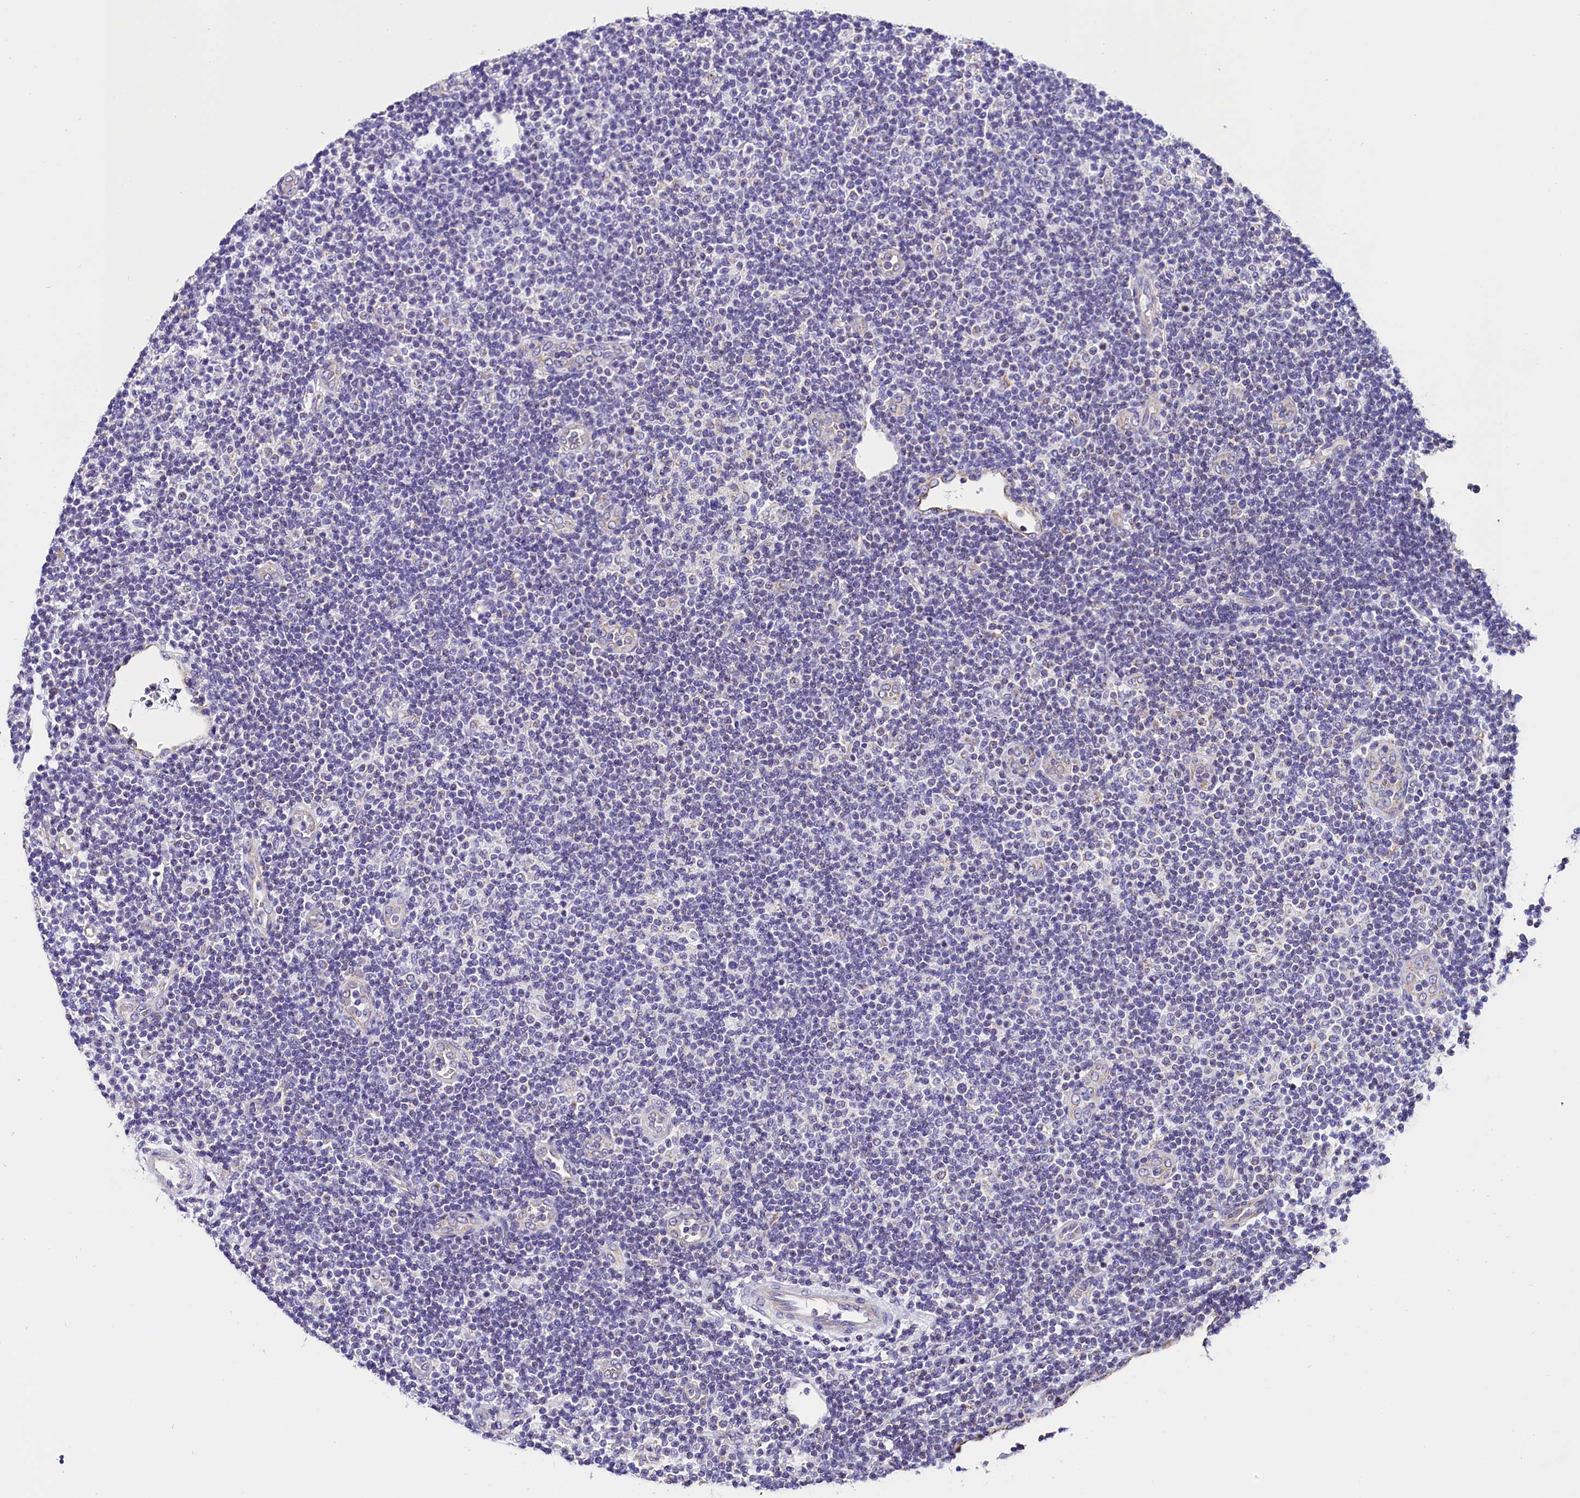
{"staining": {"intensity": "negative", "quantity": "none", "location": "none"}, "tissue": "lymphoma", "cell_type": "Tumor cells", "image_type": "cancer", "snomed": [{"axis": "morphology", "description": "Malignant lymphoma, non-Hodgkin's type, Low grade"}, {"axis": "topography", "description": "Lymph node"}], "caption": "Lymphoma was stained to show a protein in brown. There is no significant positivity in tumor cells.", "gene": "ACAA2", "patient": {"sex": "male", "age": 83}}